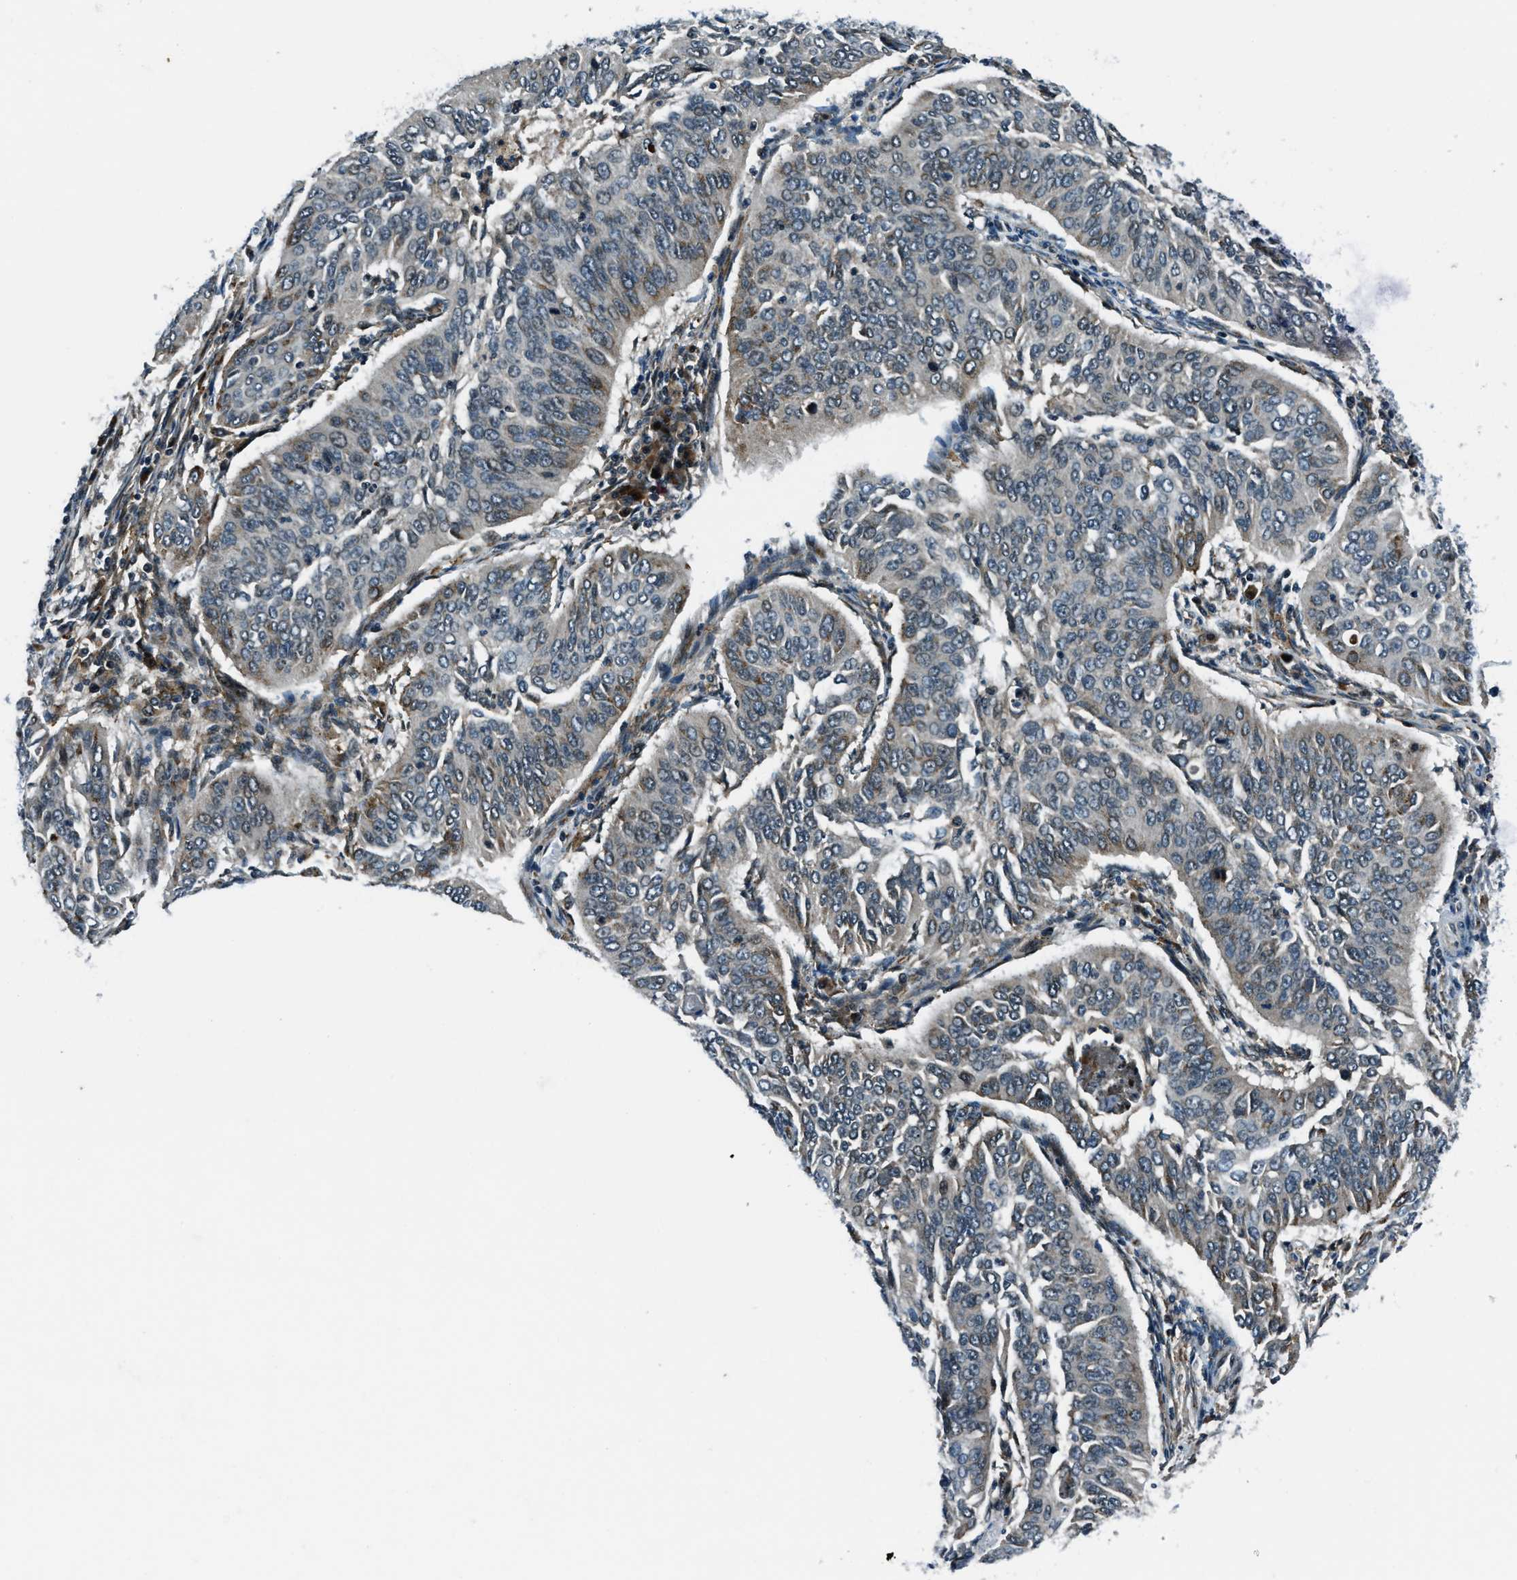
{"staining": {"intensity": "moderate", "quantity": "<25%", "location": "cytoplasmic/membranous"}, "tissue": "cervical cancer", "cell_type": "Tumor cells", "image_type": "cancer", "snomed": [{"axis": "morphology", "description": "Normal tissue, NOS"}, {"axis": "morphology", "description": "Squamous cell carcinoma, NOS"}, {"axis": "topography", "description": "Cervix"}], "caption": "Cervical squamous cell carcinoma tissue exhibits moderate cytoplasmic/membranous staining in about <25% of tumor cells (DAB IHC, brown staining for protein, blue staining for nuclei).", "gene": "ACTL9", "patient": {"sex": "female", "age": 39}}